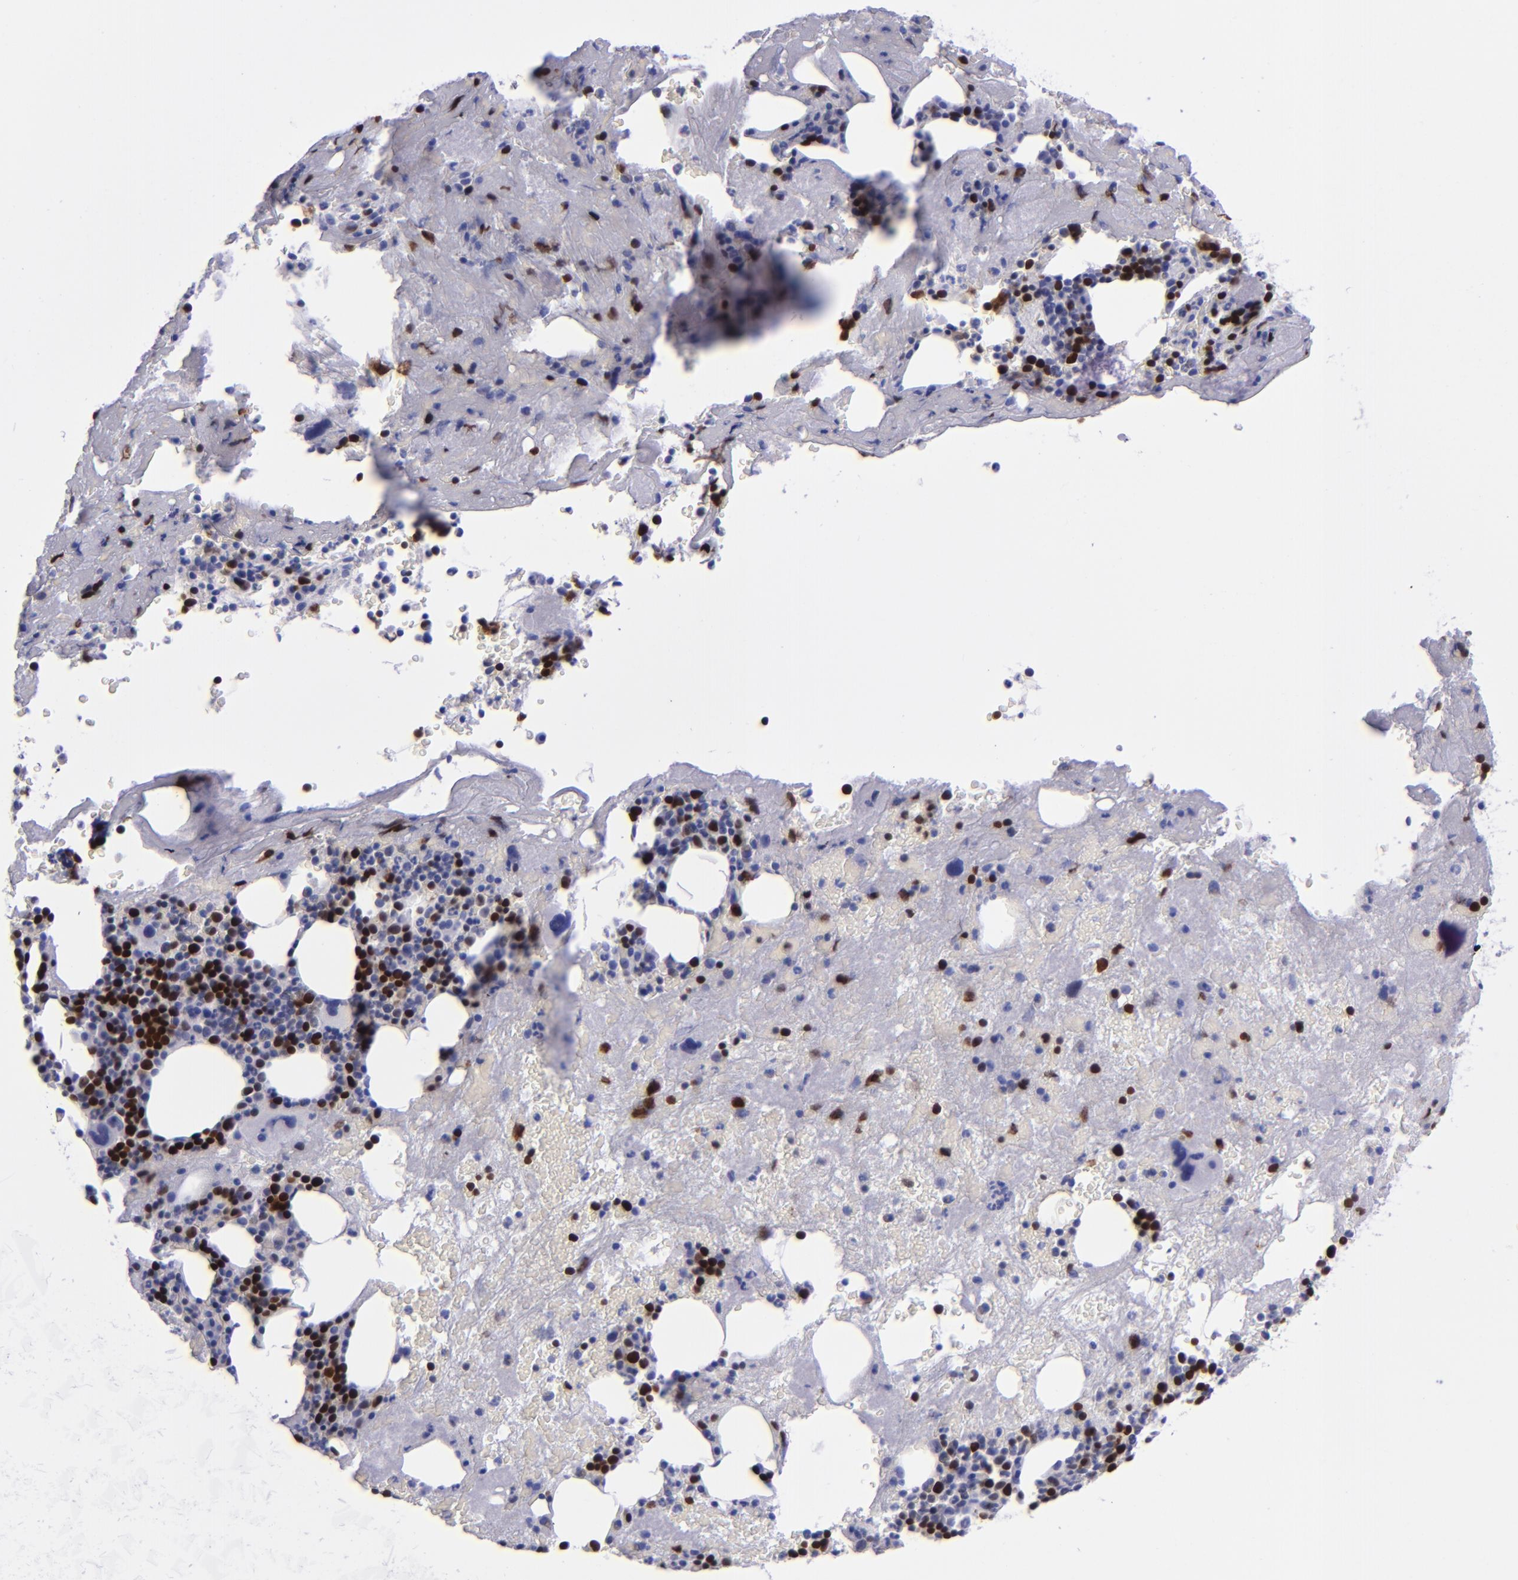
{"staining": {"intensity": "strong", "quantity": "25%-75%", "location": "nuclear"}, "tissue": "bone marrow", "cell_type": "Hematopoietic cells", "image_type": "normal", "snomed": [{"axis": "morphology", "description": "Normal tissue, NOS"}, {"axis": "topography", "description": "Bone marrow"}], "caption": "Immunohistochemistry photomicrograph of unremarkable bone marrow: bone marrow stained using immunohistochemistry shows high levels of strong protein expression localized specifically in the nuclear of hematopoietic cells, appearing as a nuclear brown color.", "gene": "TOP2A", "patient": {"sex": "male", "age": 76}}